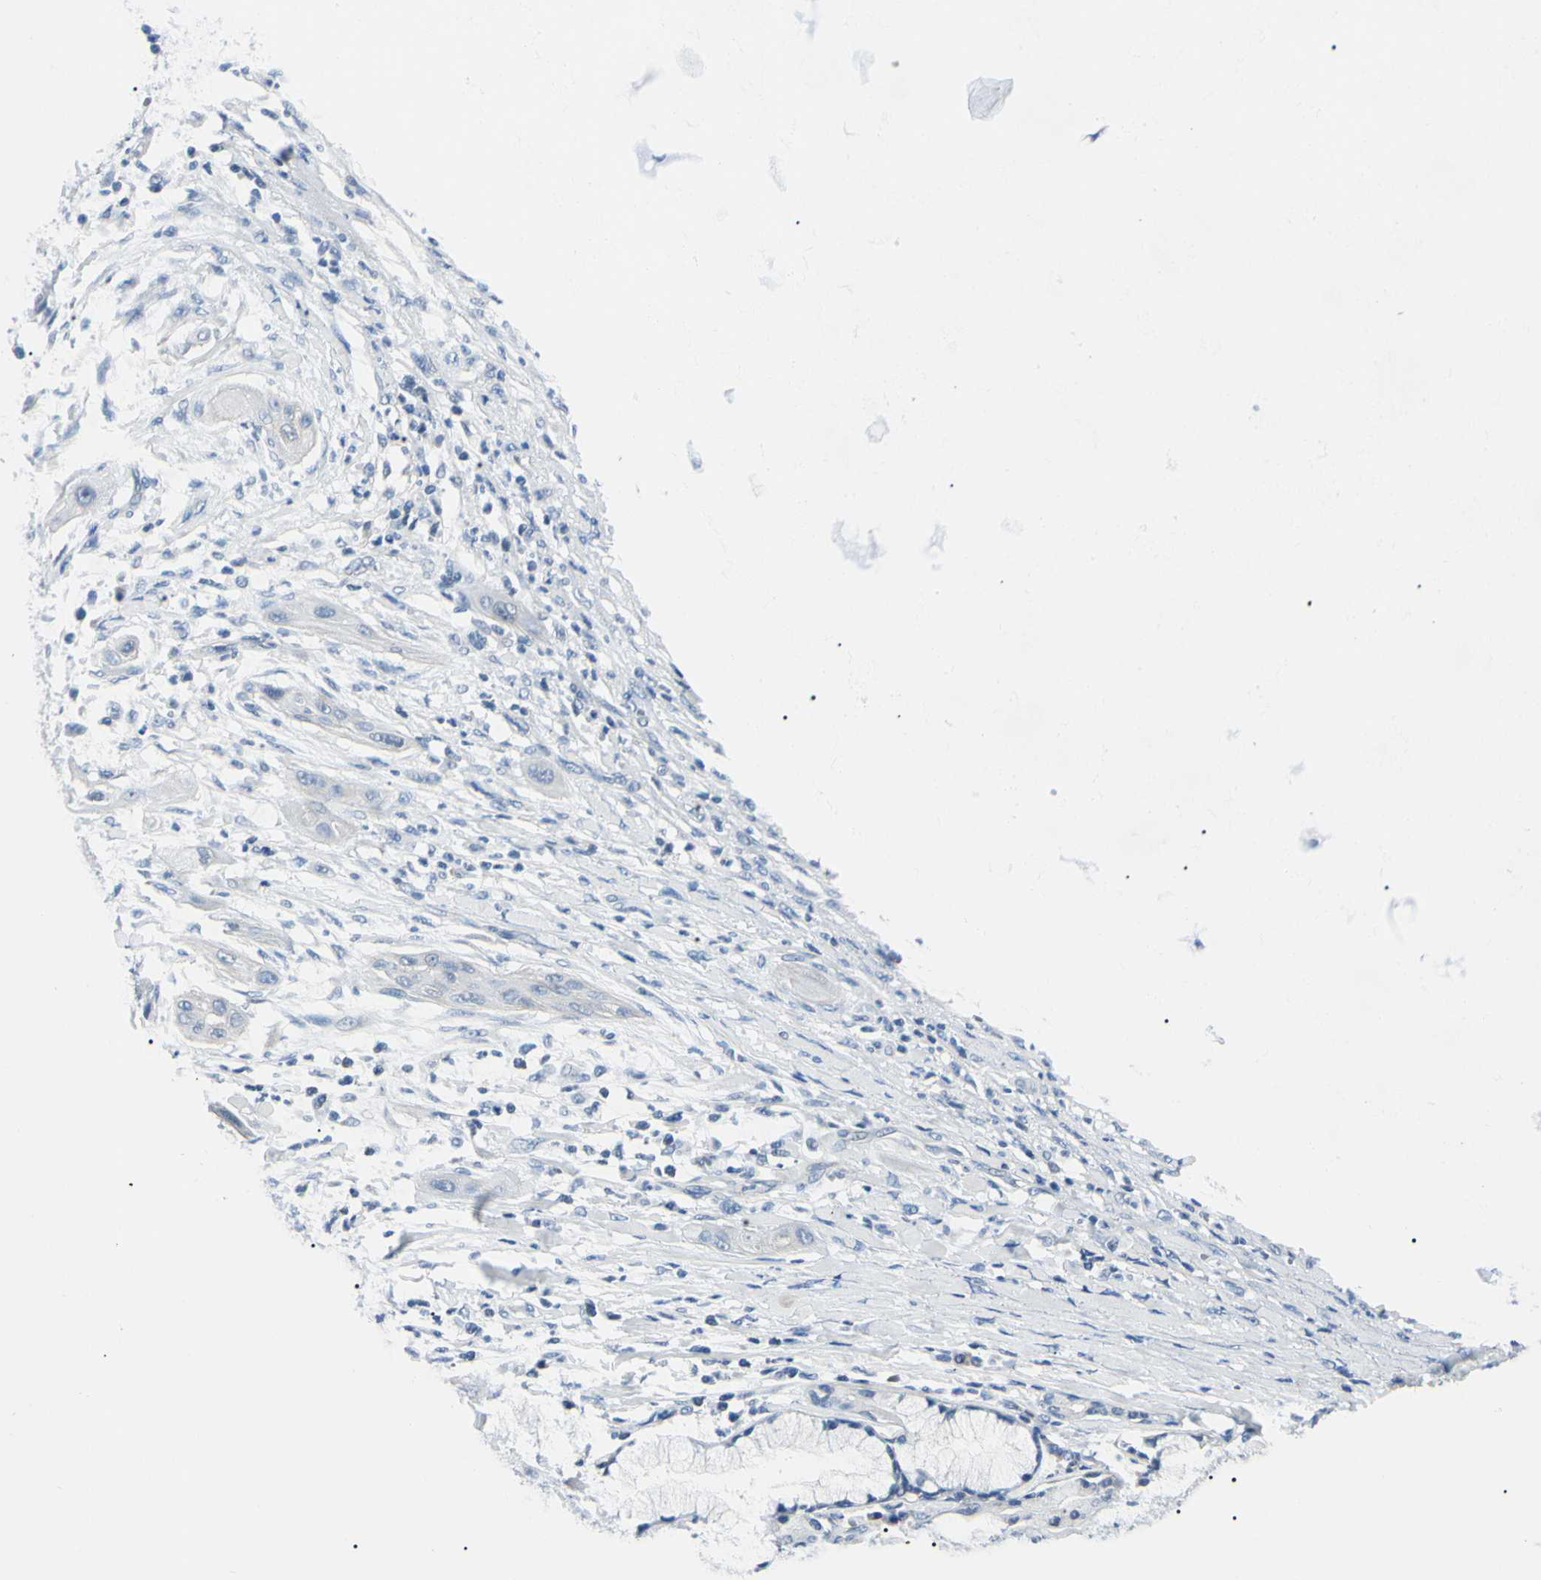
{"staining": {"intensity": "negative", "quantity": "none", "location": "none"}, "tissue": "lung cancer", "cell_type": "Tumor cells", "image_type": "cancer", "snomed": [{"axis": "morphology", "description": "Squamous cell carcinoma, NOS"}, {"axis": "topography", "description": "Lung"}], "caption": "High magnification brightfield microscopy of lung cancer (squamous cell carcinoma) stained with DAB (brown) and counterstained with hematoxylin (blue): tumor cells show no significant positivity. Brightfield microscopy of IHC stained with DAB (3,3'-diaminobenzidine) (brown) and hematoxylin (blue), captured at high magnification.", "gene": "CA2", "patient": {"sex": "female", "age": 47}}